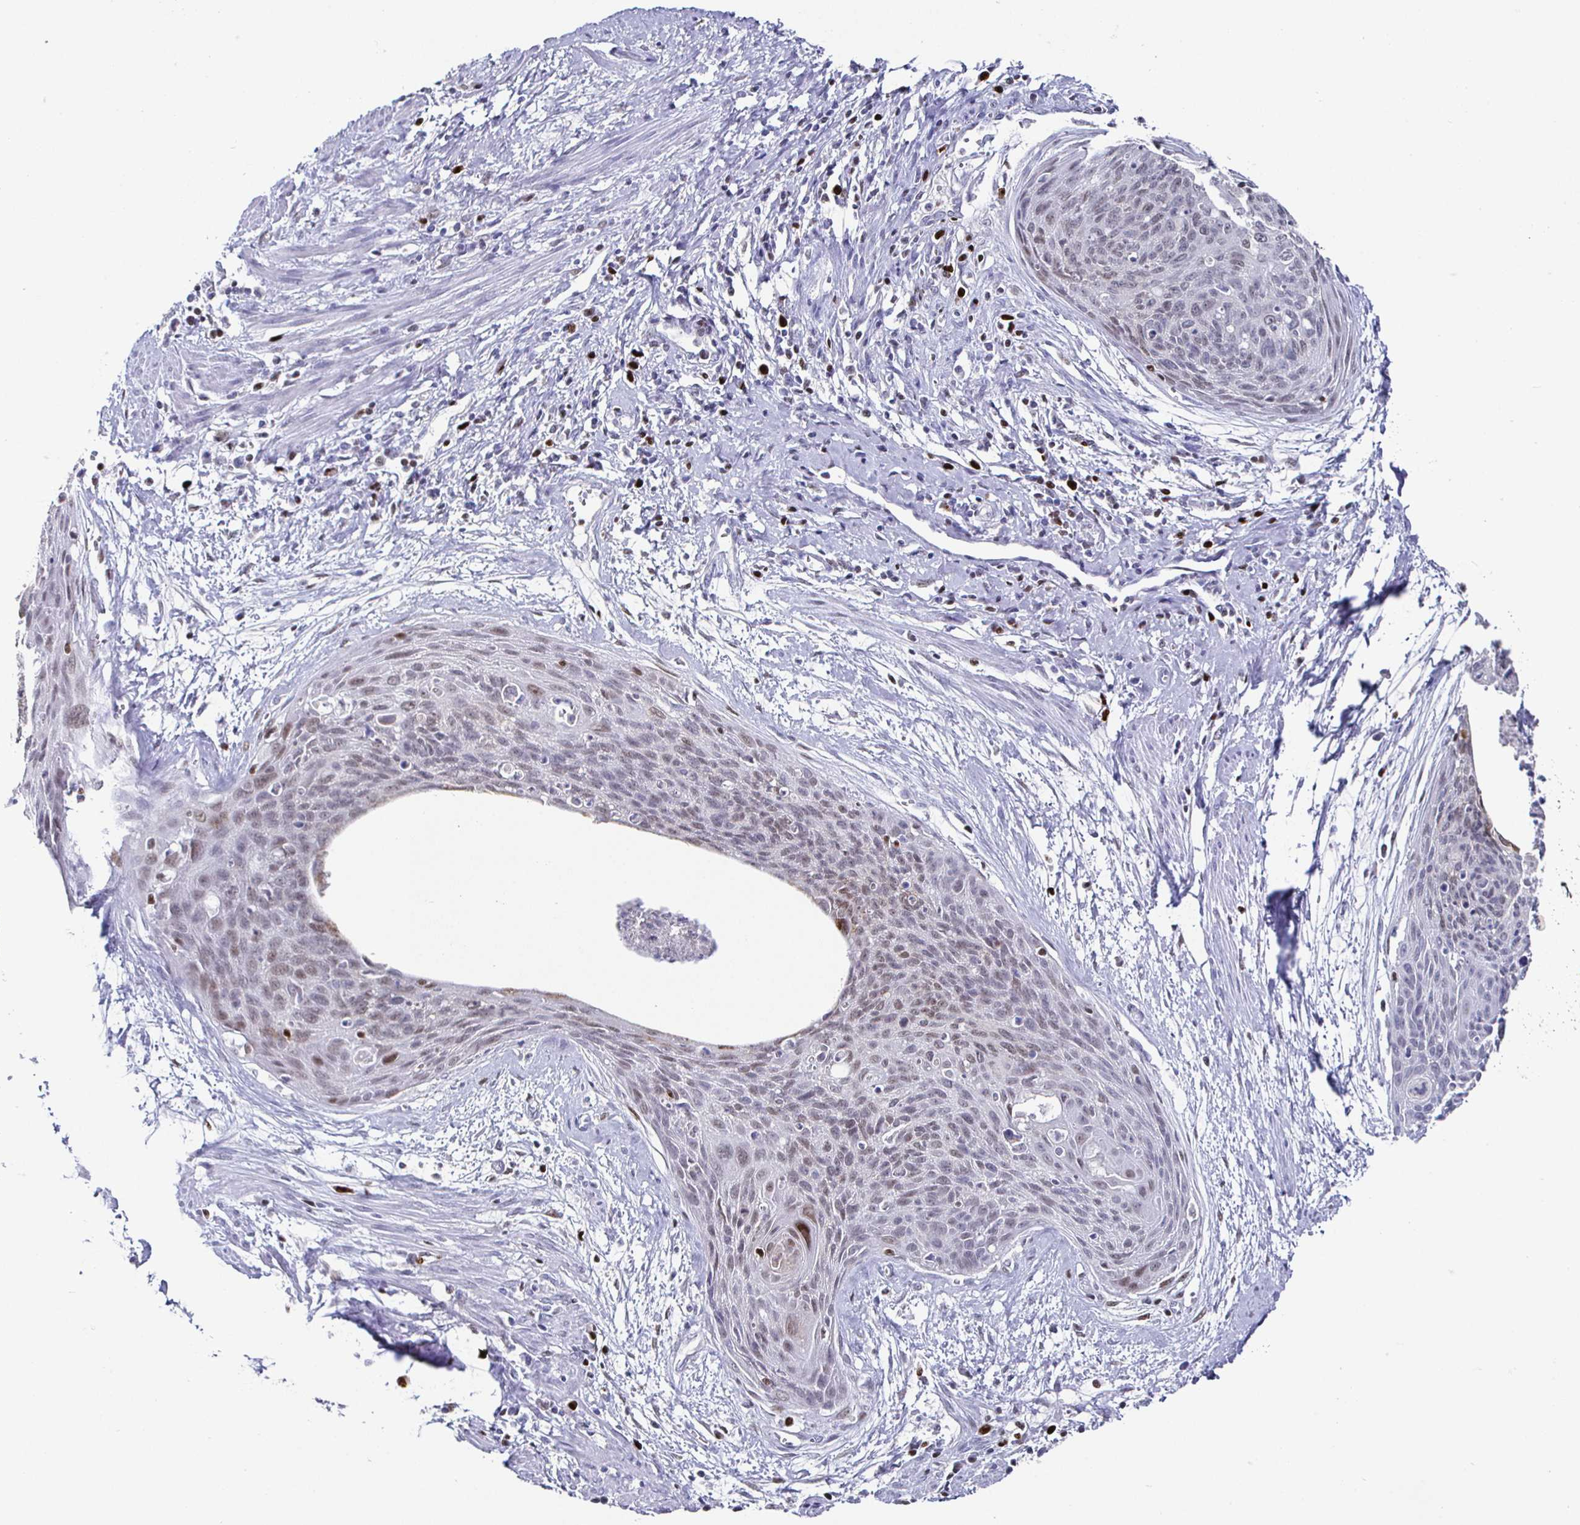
{"staining": {"intensity": "weak", "quantity": "25%-75%", "location": "nuclear"}, "tissue": "cervical cancer", "cell_type": "Tumor cells", "image_type": "cancer", "snomed": [{"axis": "morphology", "description": "Squamous cell carcinoma, NOS"}, {"axis": "topography", "description": "Cervix"}], "caption": "Cervical cancer was stained to show a protein in brown. There is low levels of weak nuclear positivity in about 25%-75% of tumor cells. The staining is performed using DAB brown chromogen to label protein expression. The nuclei are counter-stained blue using hematoxylin.", "gene": "RUNX2", "patient": {"sex": "female", "age": 55}}